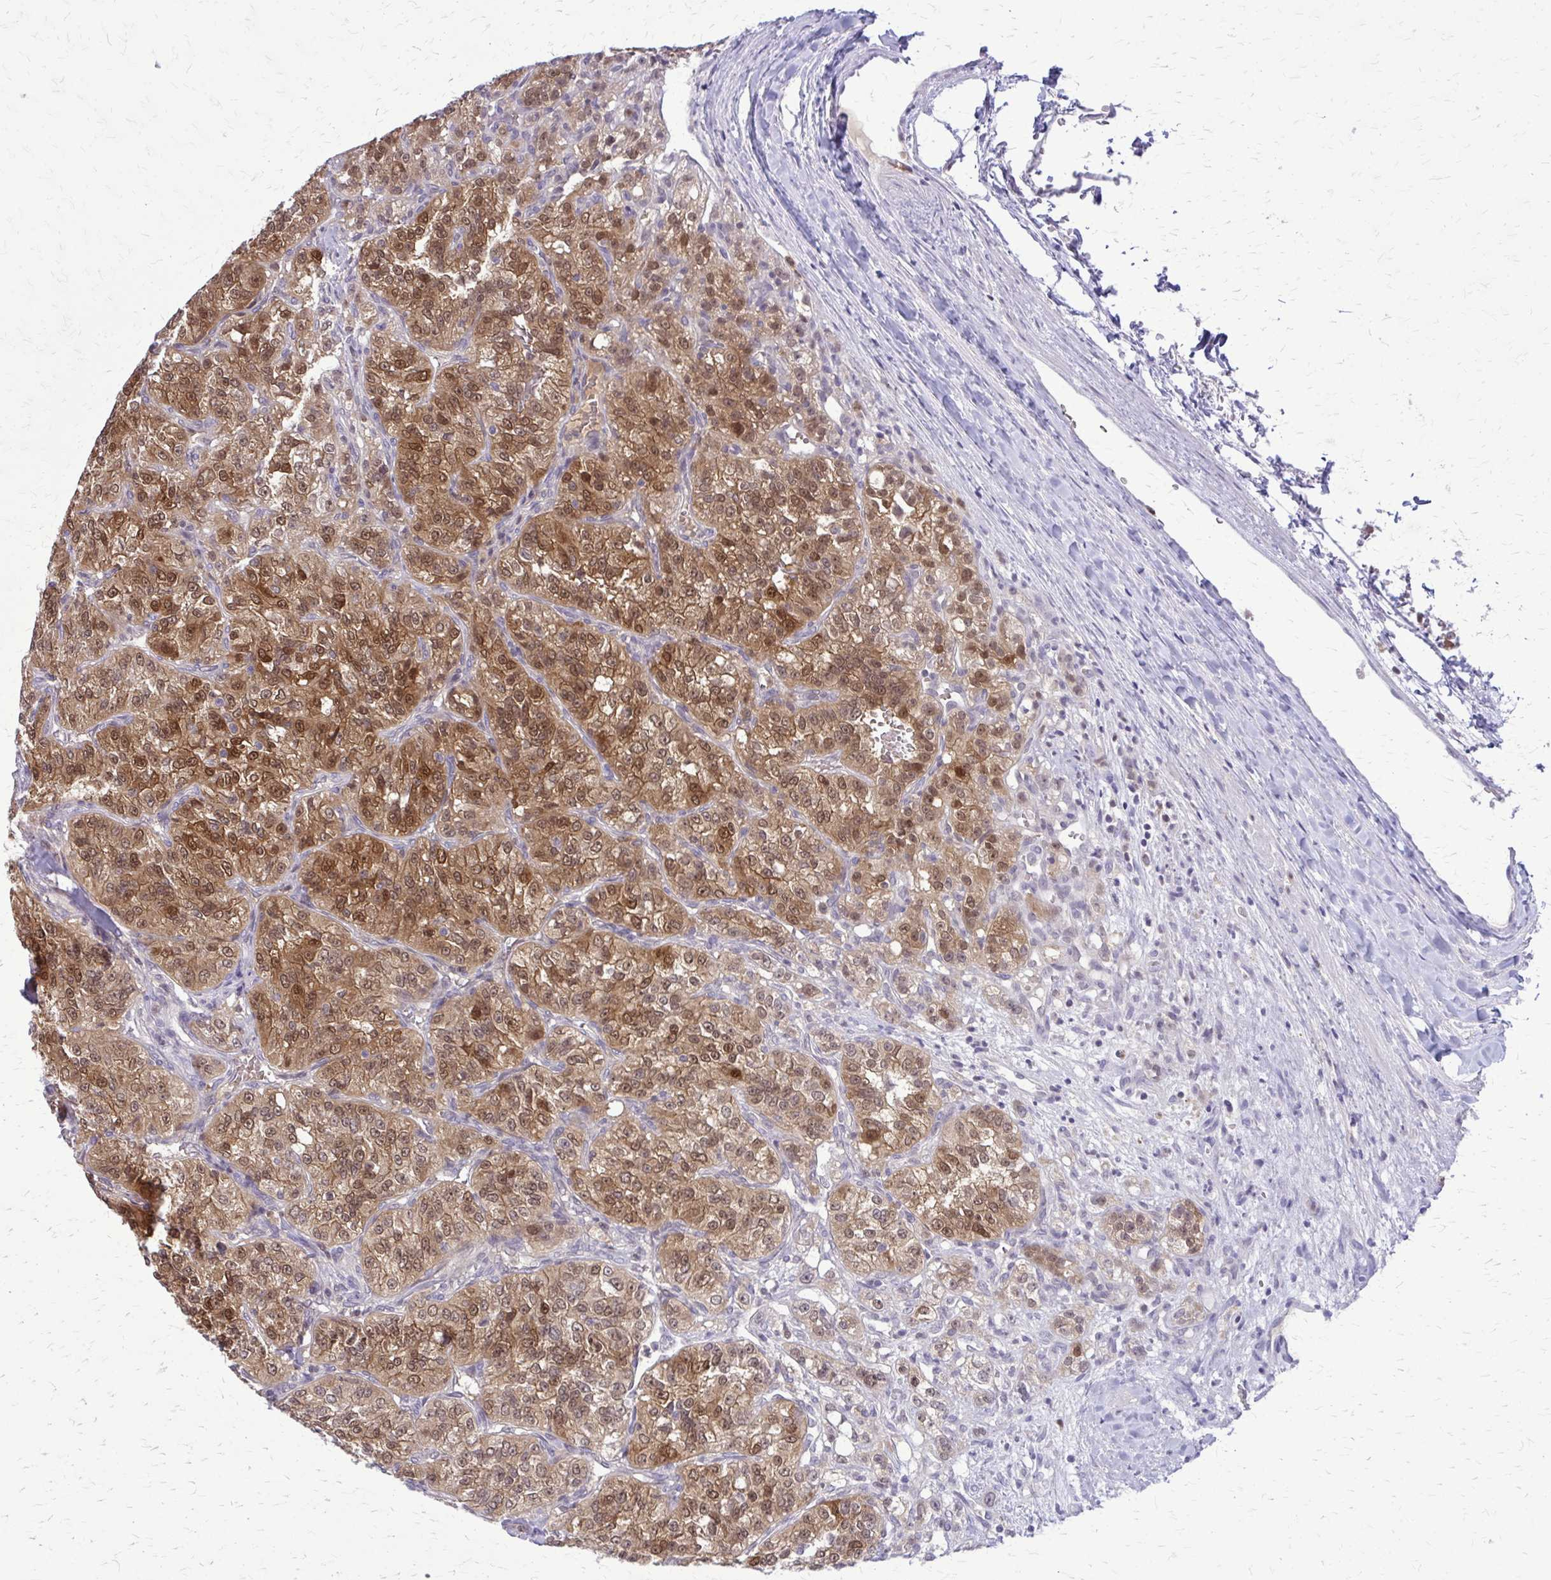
{"staining": {"intensity": "moderate", "quantity": ">75%", "location": "cytoplasmic/membranous,nuclear"}, "tissue": "renal cancer", "cell_type": "Tumor cells", "image_type": "cancer", "snomed": [{"axis": "morphology", "description": "Adenocarcinoma, NOS"}, {"axis": "topography", "description": "Kidney"}], "caption": "Protein analysis of adenocarcinoma (renal) tissue displays moderate cytoplasmic/membranous and nuclear expression in approximately >75% of tumor cells.", "gene": "GLRX", "patient": {"sex": "female", "age": 63}}